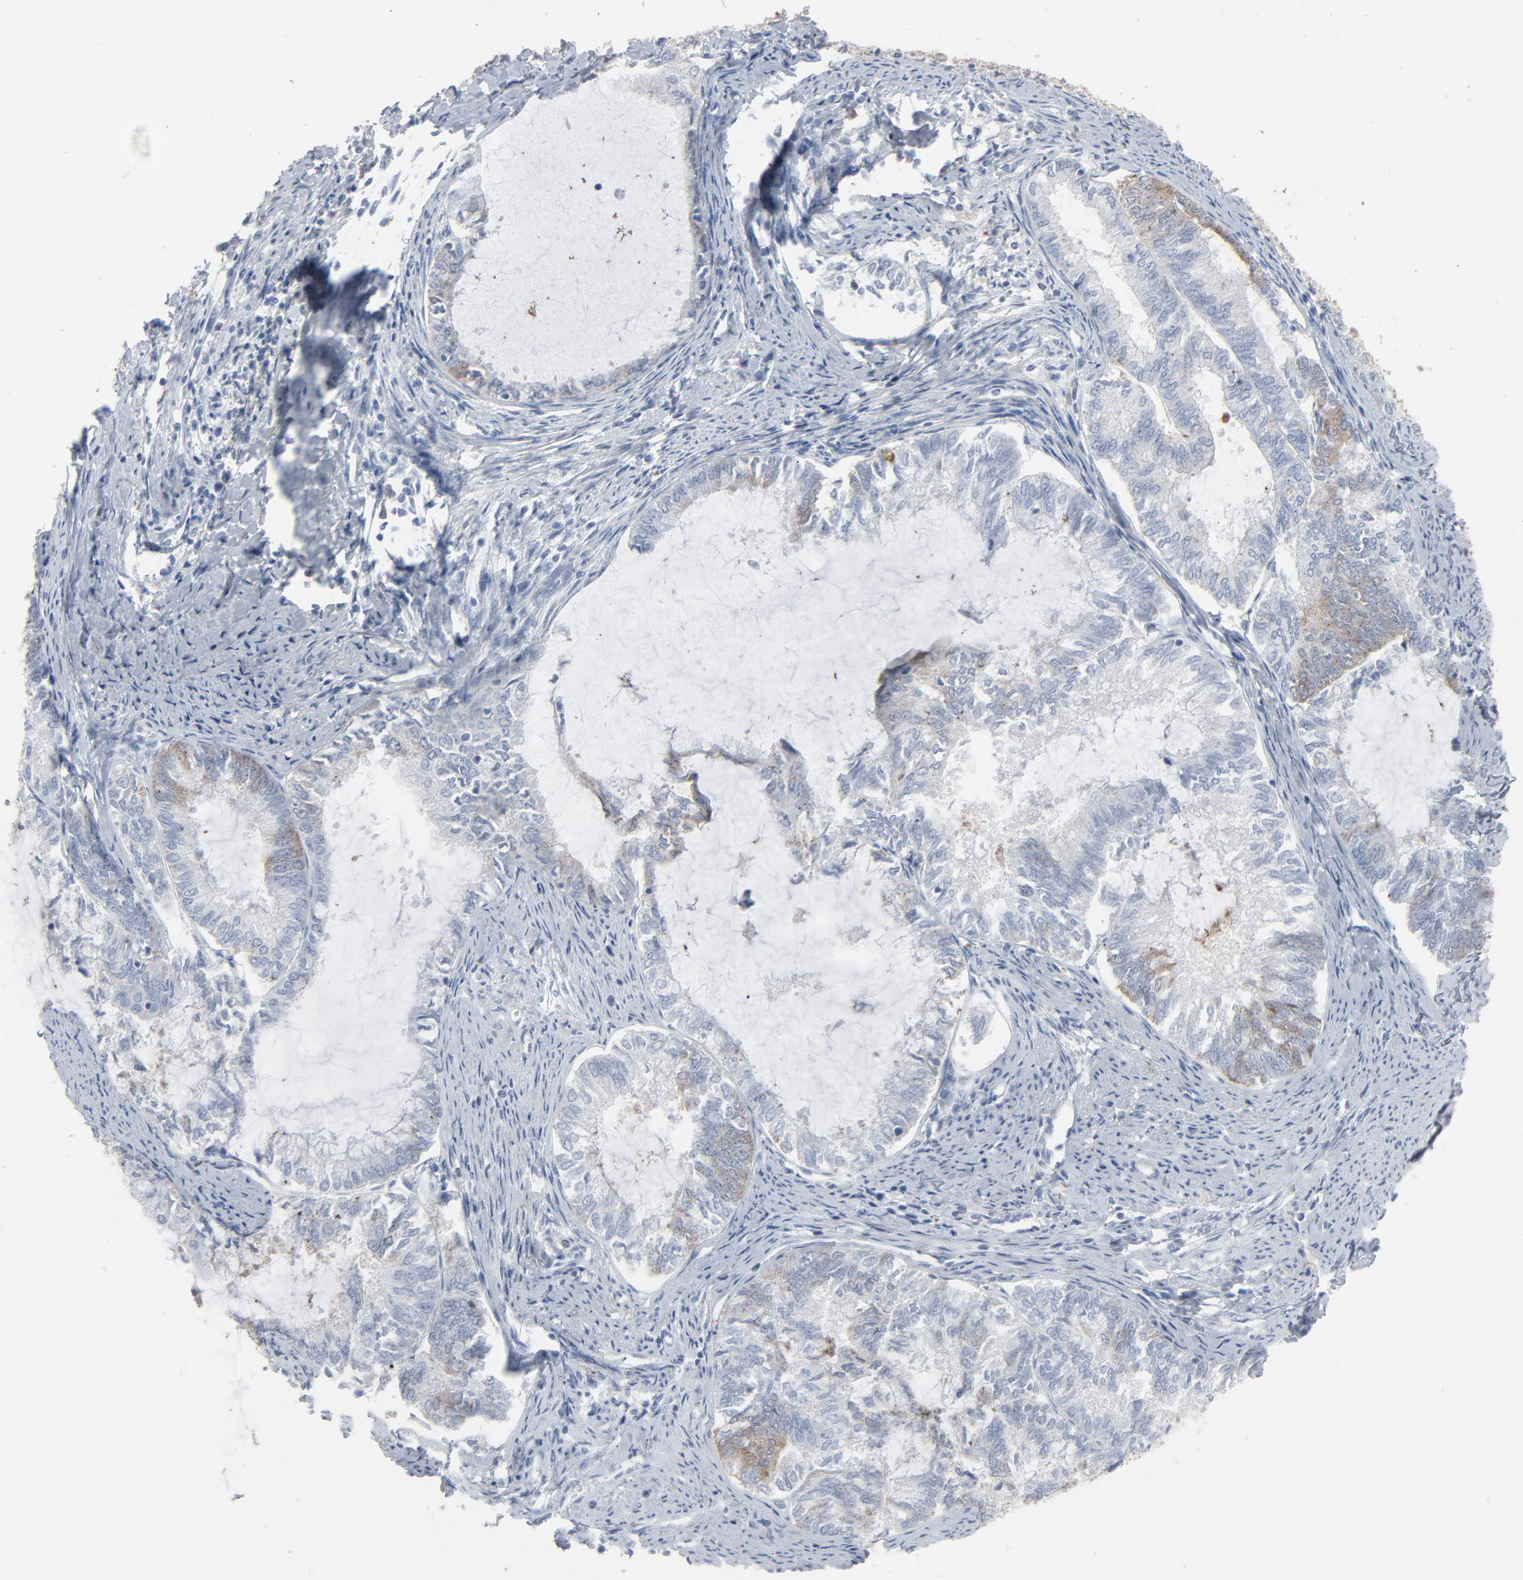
{"staining": {"intensity": "weak", "quantity": "25%-75%", "location": "cytoplasmic/membranous"}, "tissue": "endometrial cancer", "cell_type": "Tumor cells", "image_type": "cancer", "snomed": [{"axis": "morphology", "description": "Adenocarcinoma, NOS"}, {"axis": "topography", "description": "Endometrium"}], "caption": "Endometrial cancer stained with DAB IHC shows low levels of weak cytoplasmic/membranous positivity in about 25%-75% of tumor cells. Nuclei are stained in blue.", "gene": "PHGDH", "patient": {"sex": "female", "age": 86}}